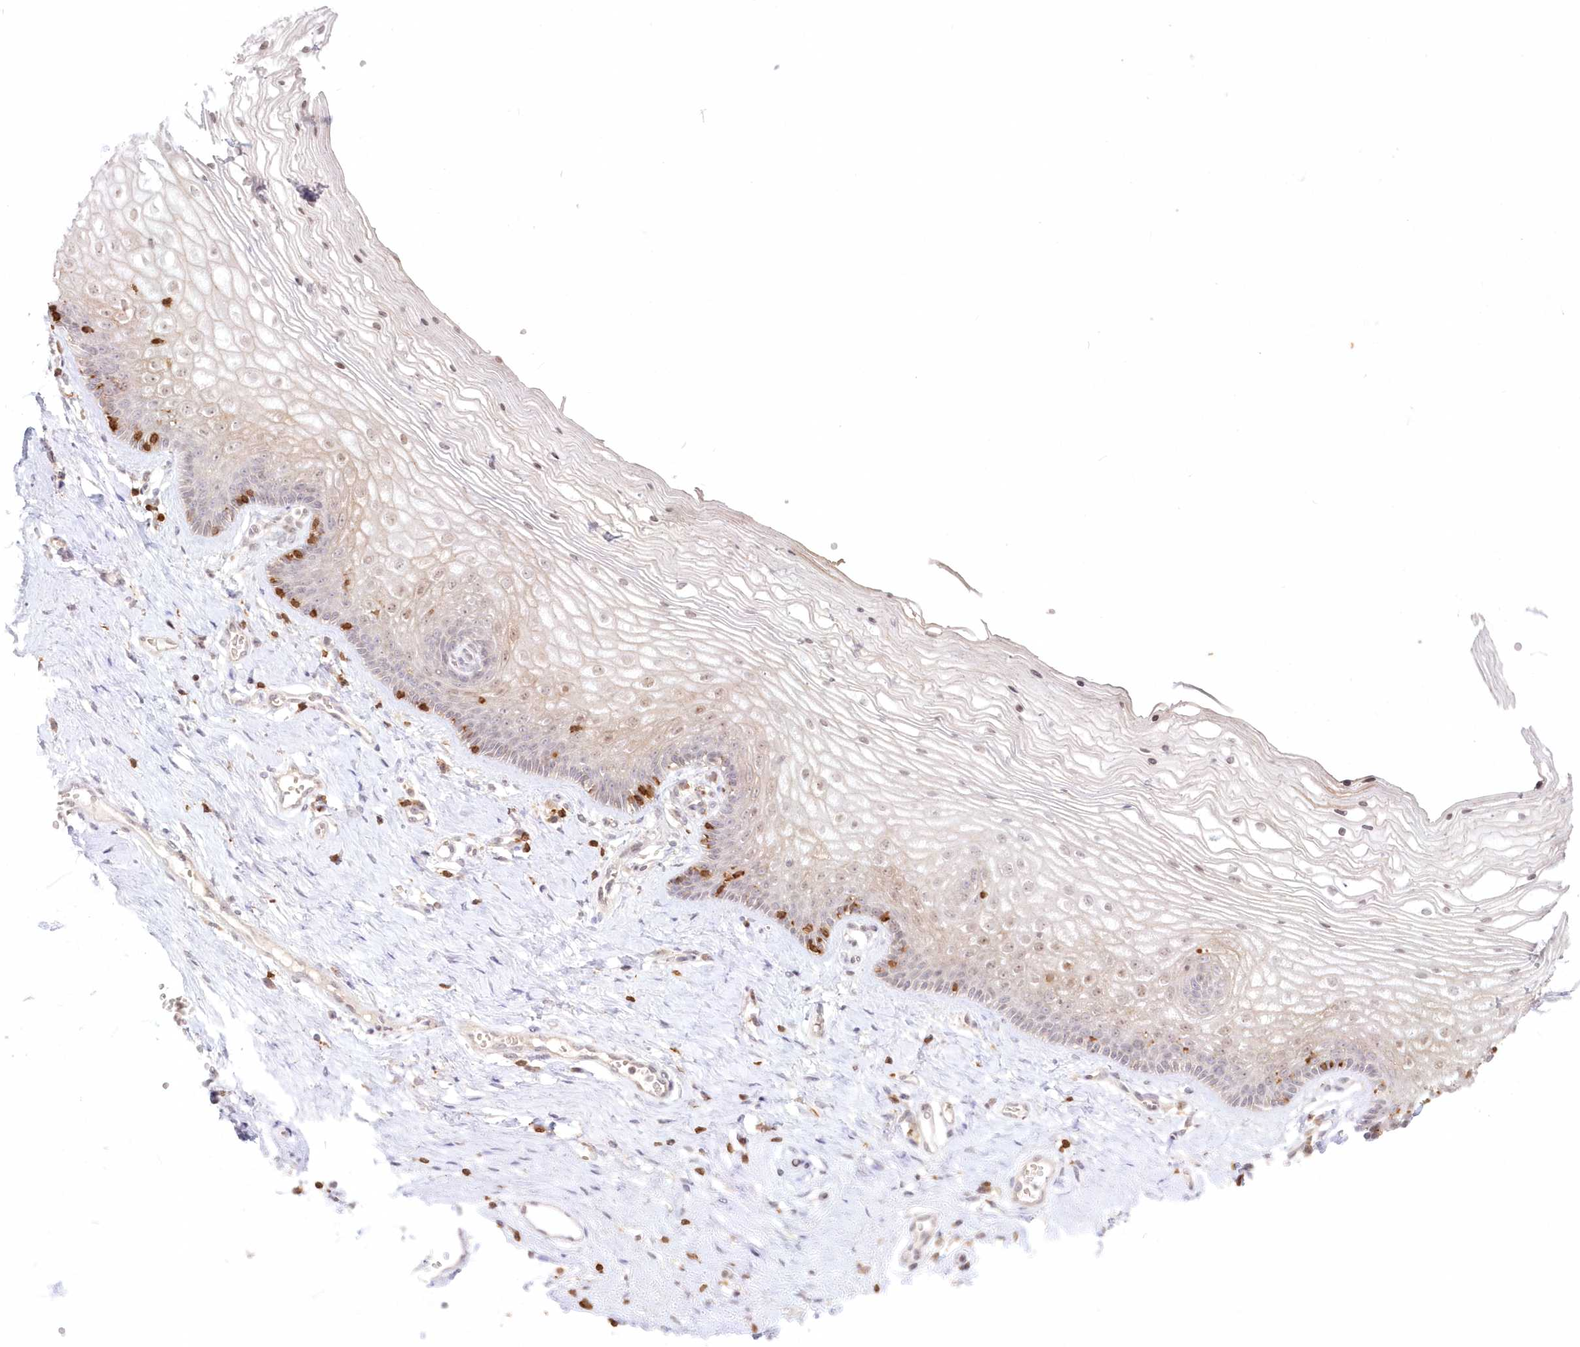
{"staining": {"intensity": "weak", "quantity": "<25%", "location": "cytoplasmic/membranous,nuclear"}, "tissue": "vagina", "cell_type": "Squamous epithelial cells", "image_type": "normal", "snomed": [{"axis": "morphology", "description": "Normal tissue, NOS"}, {"axis": "topography", "description": "Vagina"}], "caption": "DAB immunohistochemical staining of normal vagina exhibits no significant expression in squamous epithelial cells.", "gene": "MTMR3", "patient": {"sex": "female", "age": 46}}